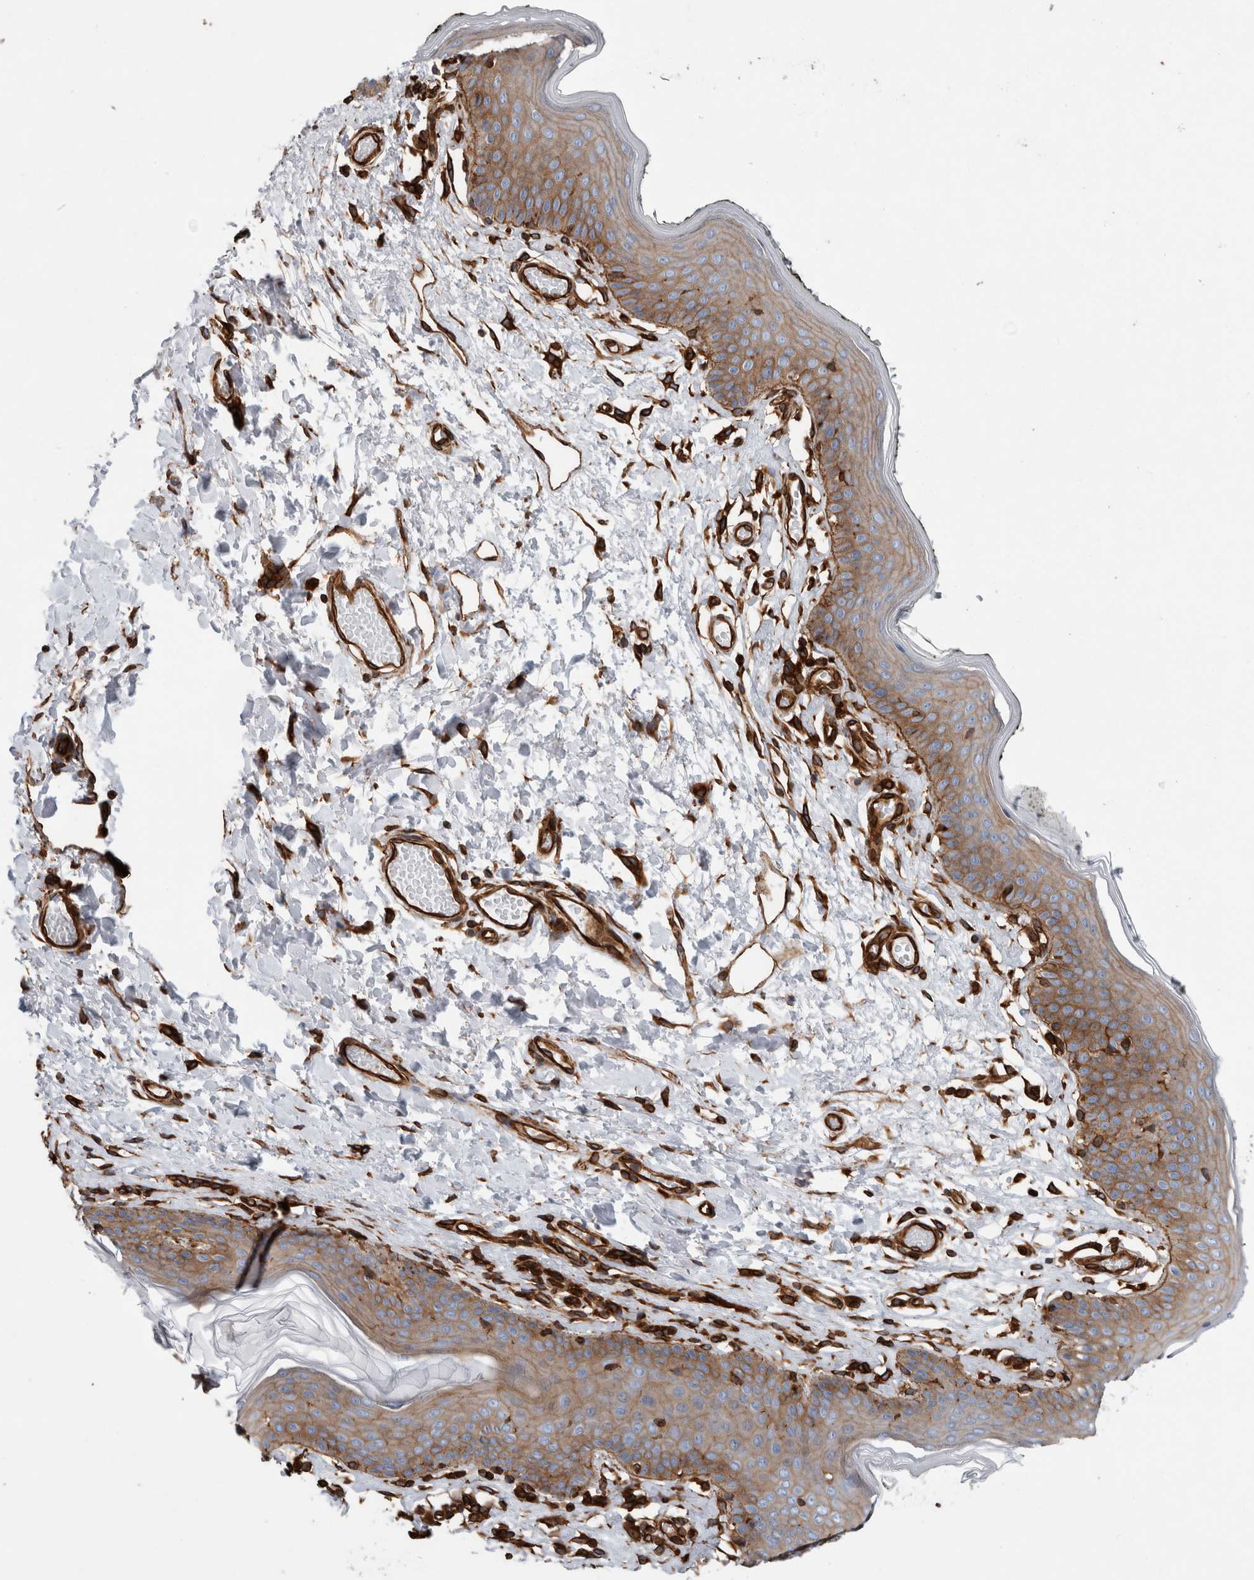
{"staining": {"intensity": "moderate", "quantity": "25%-75%", "location": "cytoplasmic/membranous"}, "tissue": "skin", "cell_type": "Epidermal cells", "image_type": "normal", "snomed": [{"axis": "morphology", "description": "Normal tissue, NOS"}, {"axis": "morphology", "description": "Inflammation, NOS"}, {"axis": "topography", "description": "Vulva"}], "caption": "Immunohistochemistry of benign skin displays medium levels of moderate cytoplasmic/membranous staining in approximately 25%-75% of epidermal cells. (Brightfield microscopy of DAB IHC at high magnification).", "gene": "PLEC", "patient": {"sex": "female", "age": 84}}